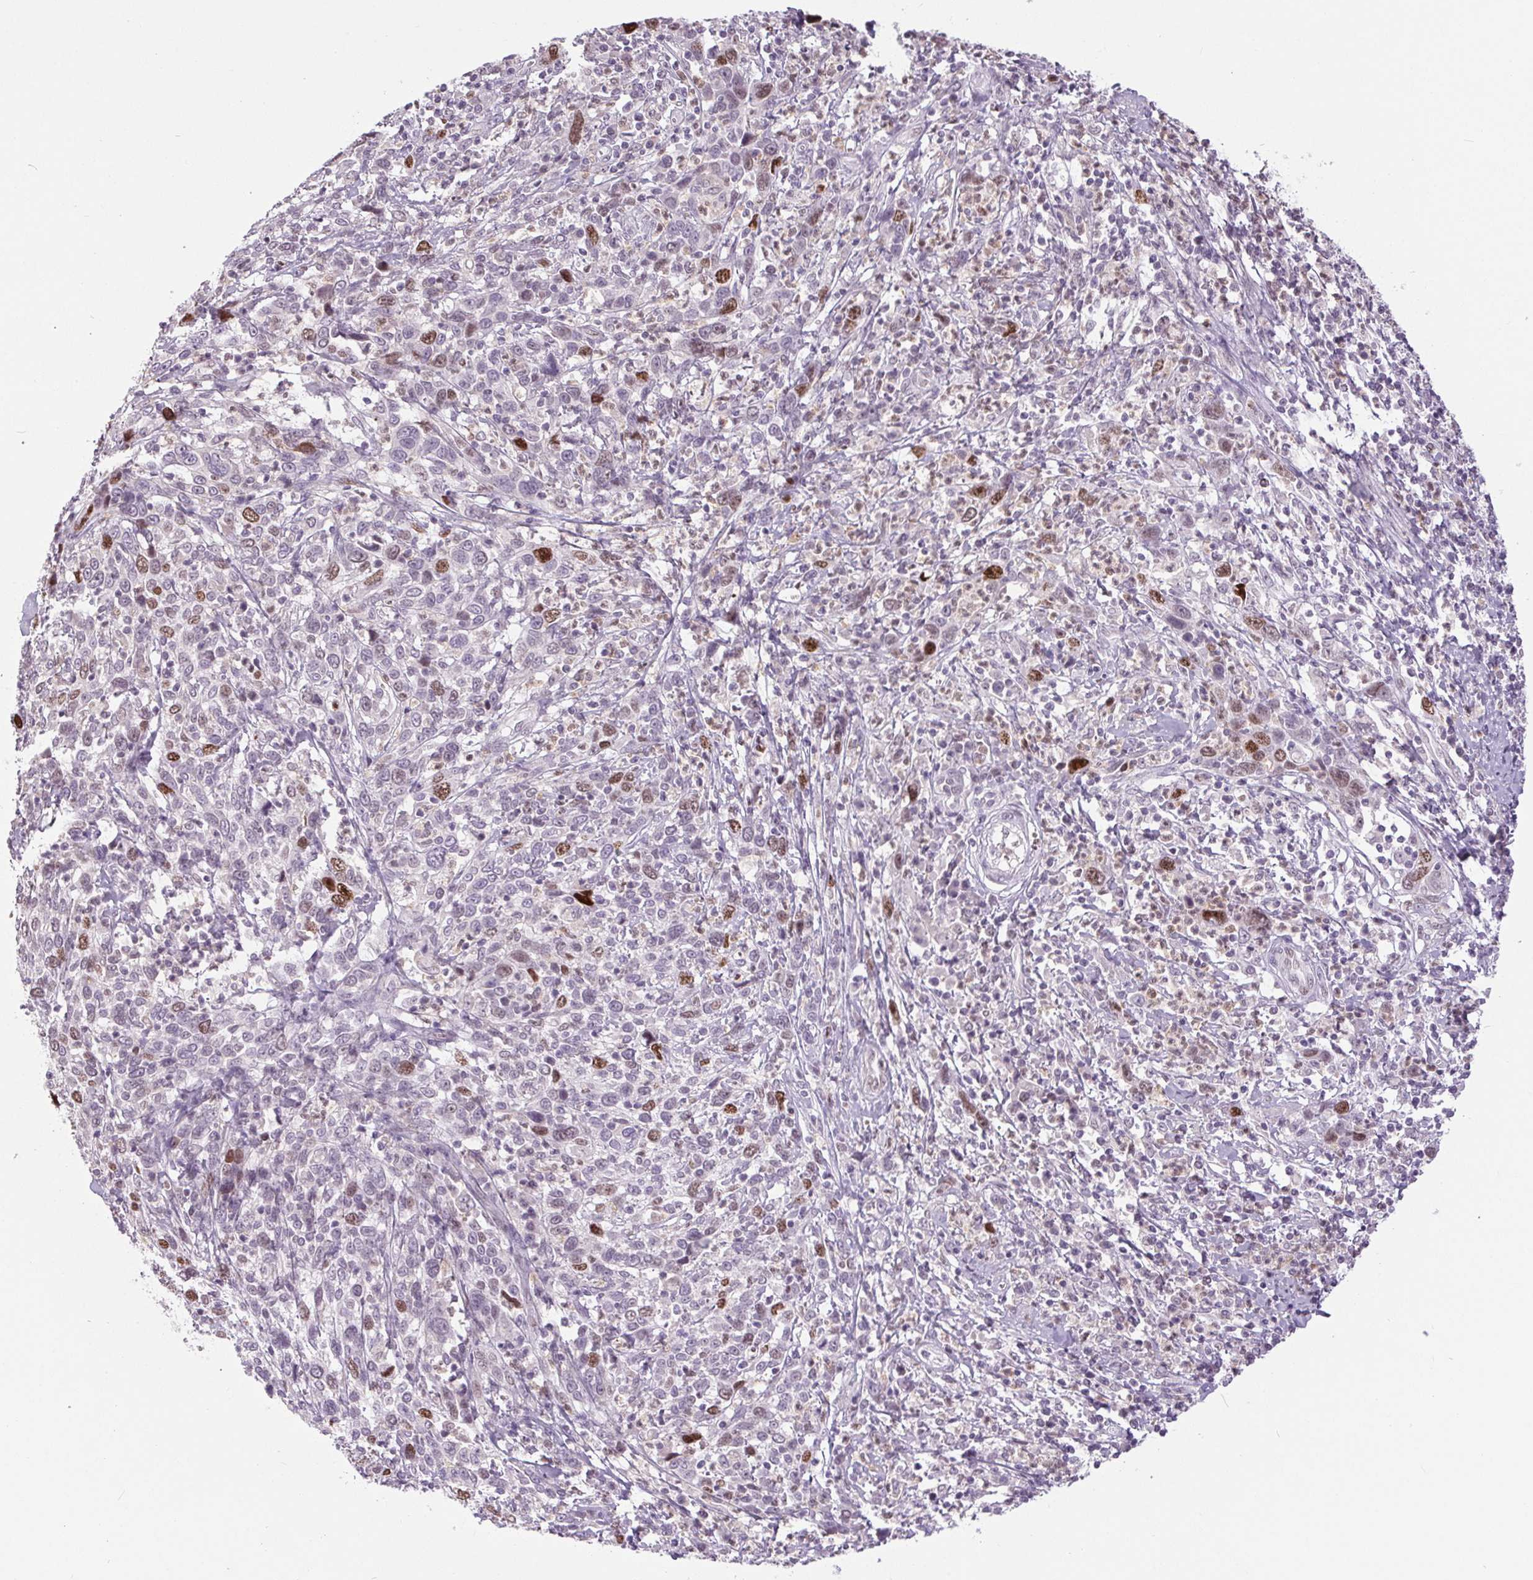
{"staining": {"intensity": "moderate", "quantity": "25%-75%", "location": "nuclear"}, "tissue": "cervical cancer", "cell_type": "Tumor cells", "image_type": "cancer", "snomed": [{"axis": "morphology", "description": "Squamous cell carcinoma, NOS"}, {"axis": "topography", "description": "Cervix"}], "caption": "Cervical cancer (squamous cell carcinoma) tissue exhibits moderate nuclear staining in about 25%-75% of tumor cells (DAB (3,3'-diaminobenzidine) = brown stain, brightfield microscopy at high magnification).", "gene": "SMIM6", "patient": {"sex": "female", "age": 46}}